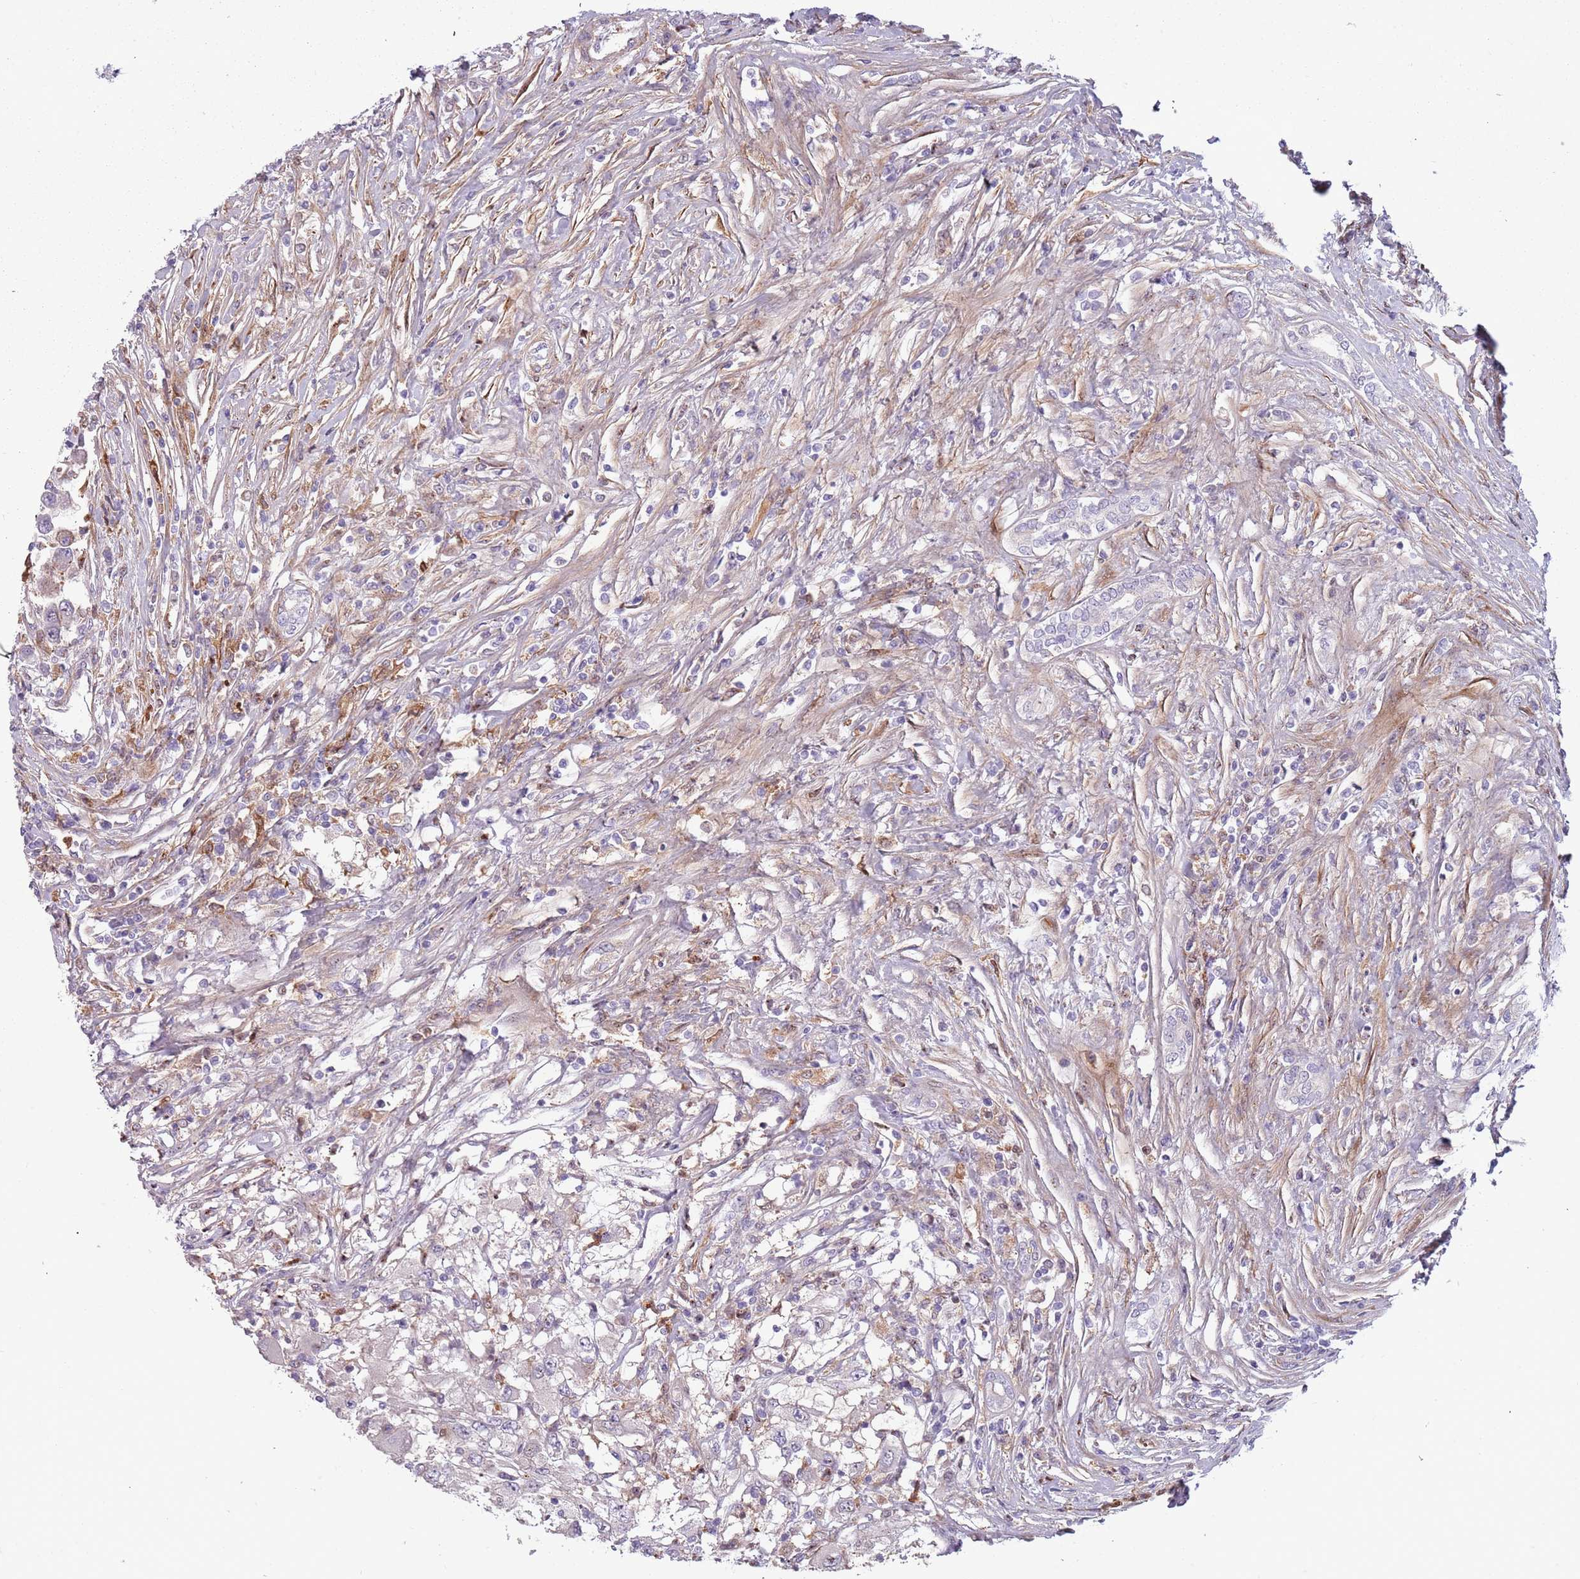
{"staining": {"intensity": "moderate", "quantity": "<25%", "location": "cytoplasmic/membranous"}, "tissue": "renal cancer", "cell_type": "Tumor cells", "image_type": "cancer", "snomed": [{"axis": "morphology", "description": "Adenocarcinoma, NOS"}, {"axis": "topography", "description": "Kidney"}], "caption": "Moderate cytoplasmic/membranous protein expression is present in about <25% of tumor cells in adenocarcinoma (renal).", "gene": "NADK", "patient": {"sex": "female", "age": 67}}